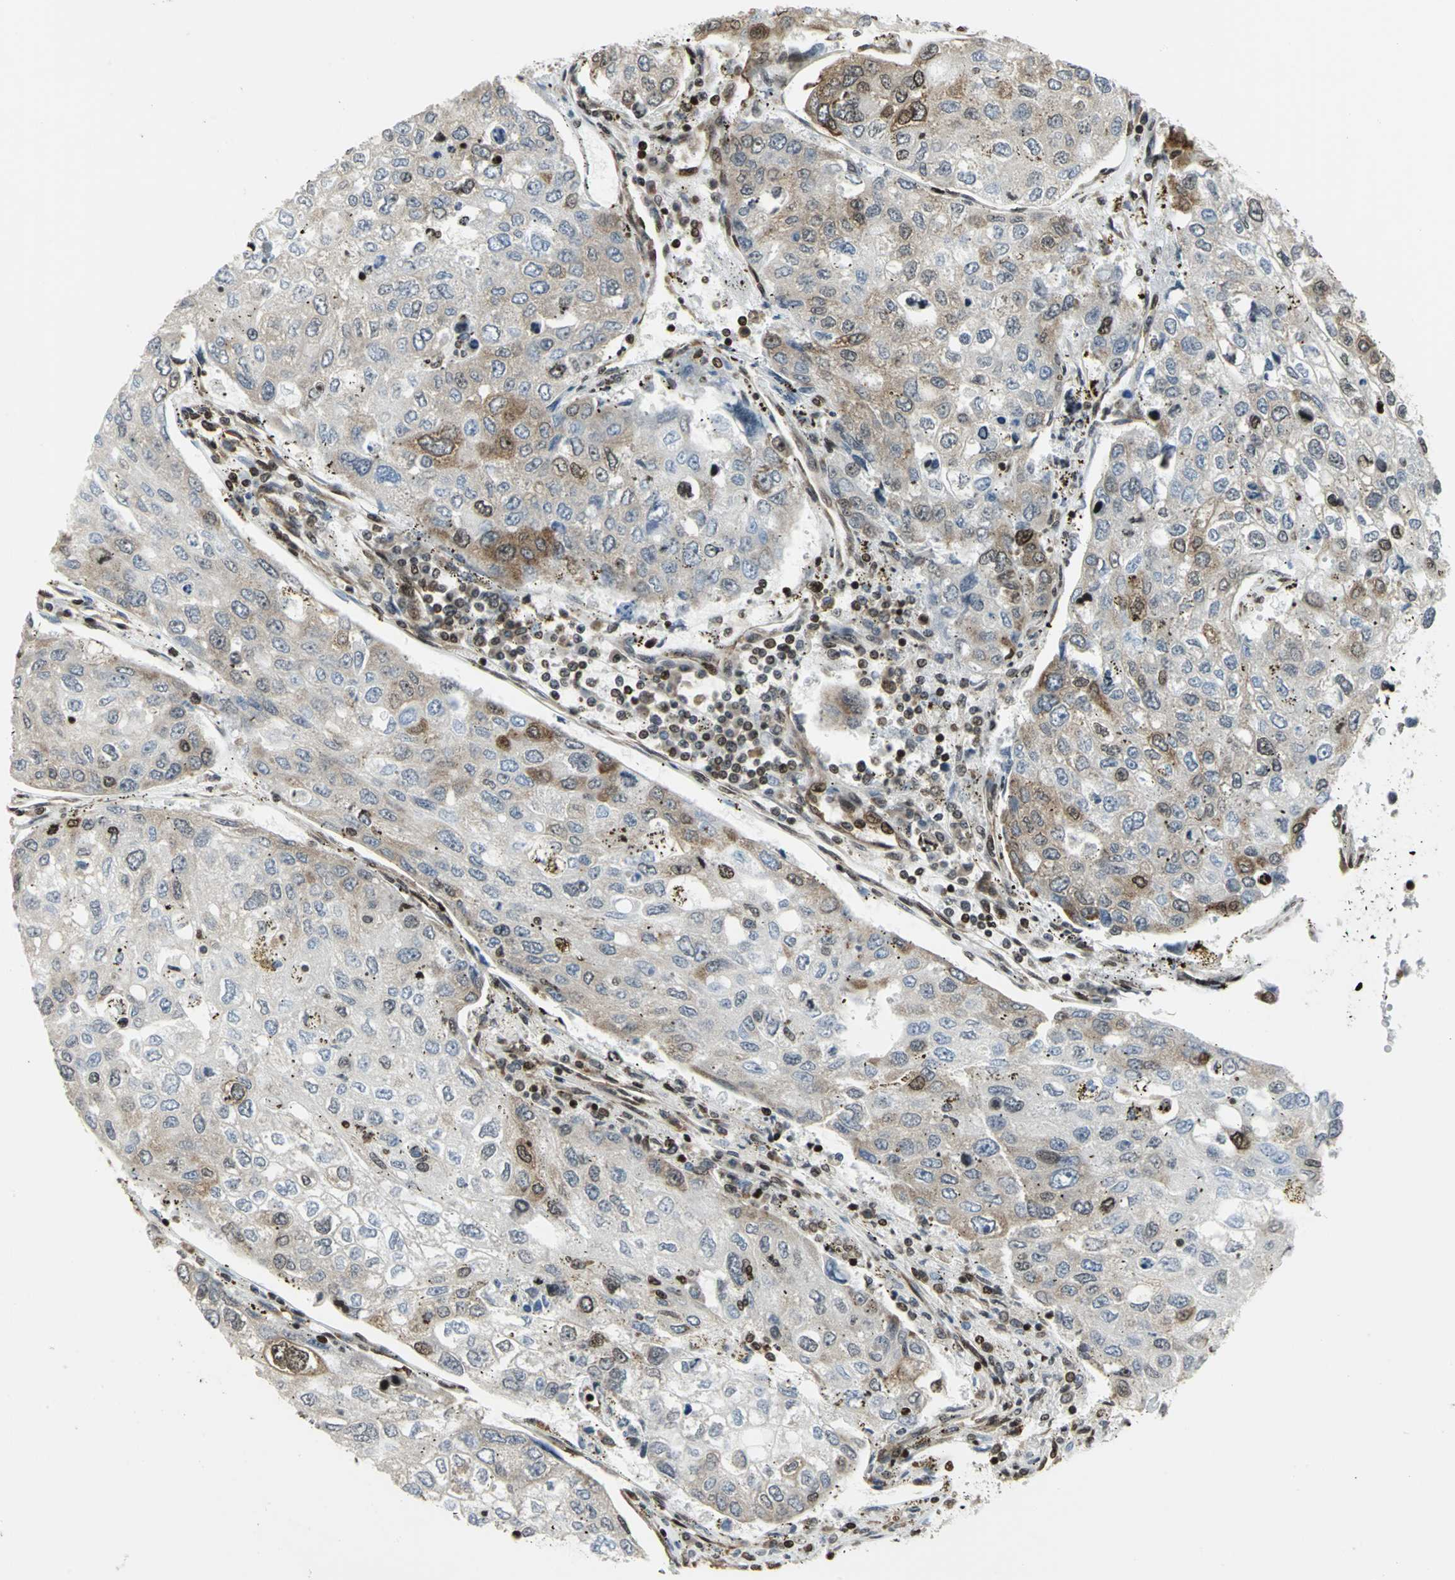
{"staining": {"intensity": "weak", "quantity": "25%-75%", "location": "cytoplasmic/membranous,nuclear"}, "tissue": "urothelial cancer", "cell_type": "Tumor cells", "image_type": "cancer", "snomed": [{"axis": "morphology", "description": "Urothelial carcinoma, High grade"}, {"axis": "topography", "description": "Lymph node"}, {"axis": "topography", "description": "Urinary bladder"}], "caption": "Protein analysis of urothelial cancer tissue displays weak cytoplasmic/membranous and nuclear positivity in approximately 25%-75% of tumor cells. (DAB = brown stain, brightfield microscopy at high magnification).", "gene": "HMGB1", "patient": {"sex": "male", "age": 51}}